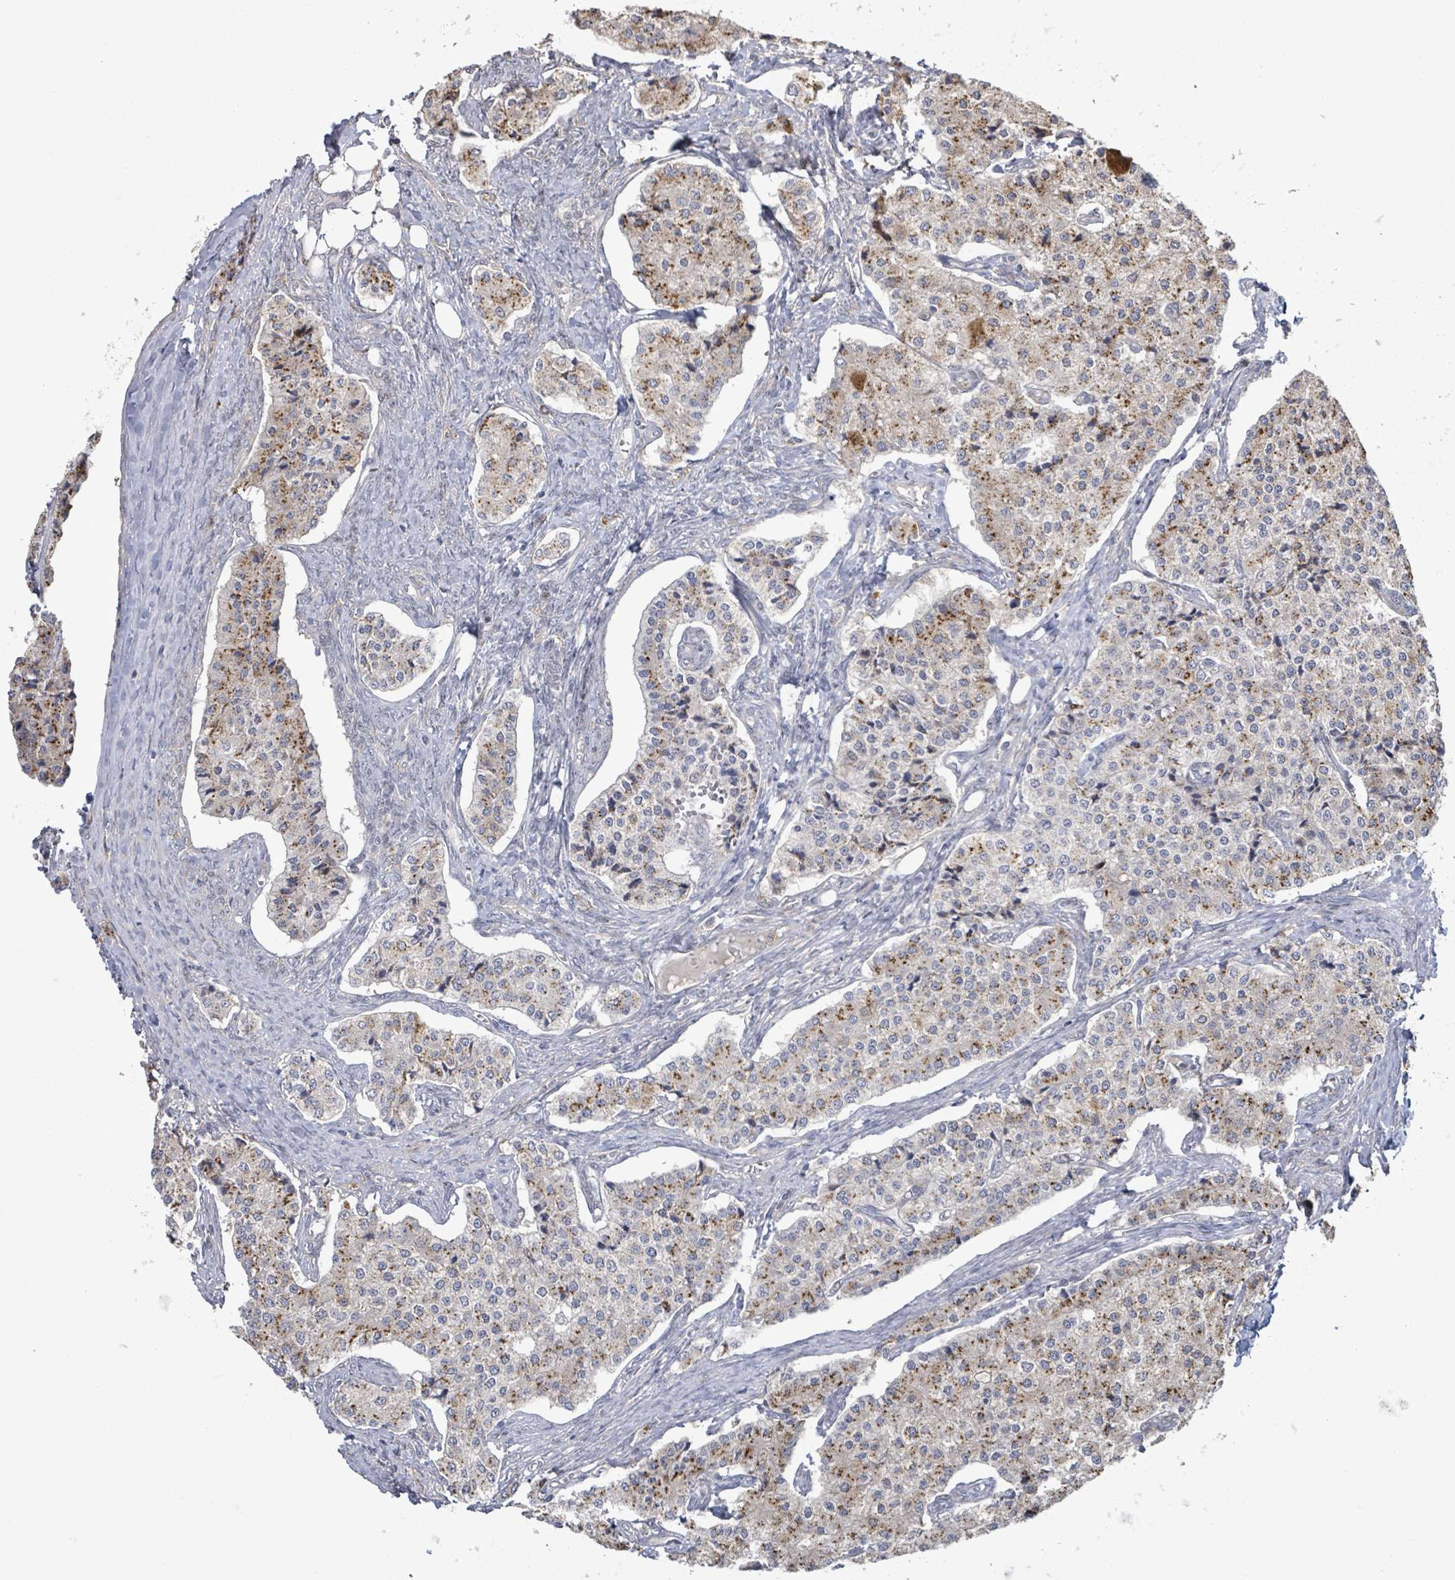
{"staining": {"intensity": "moderate", "quantity": ">75%", "location": "cytoplasmic/membranous"}, "tissue": "carcinoid", "cell_type": "Tumor cells", "image_type": "cancer", "snomed": [{"axis": "morphology", "description": "Carcinoid, malignant, NOS"}, {"axis": "topography", "description": "Colon"}], "caption": "The photomicrograph reveals staining of carcinoid, revealing moderate cytoplasmic/membranous protein staining (brown color) within tumor cells.", "gene": "SLIT3", "patient": {"sex": "female", "age": 52}}